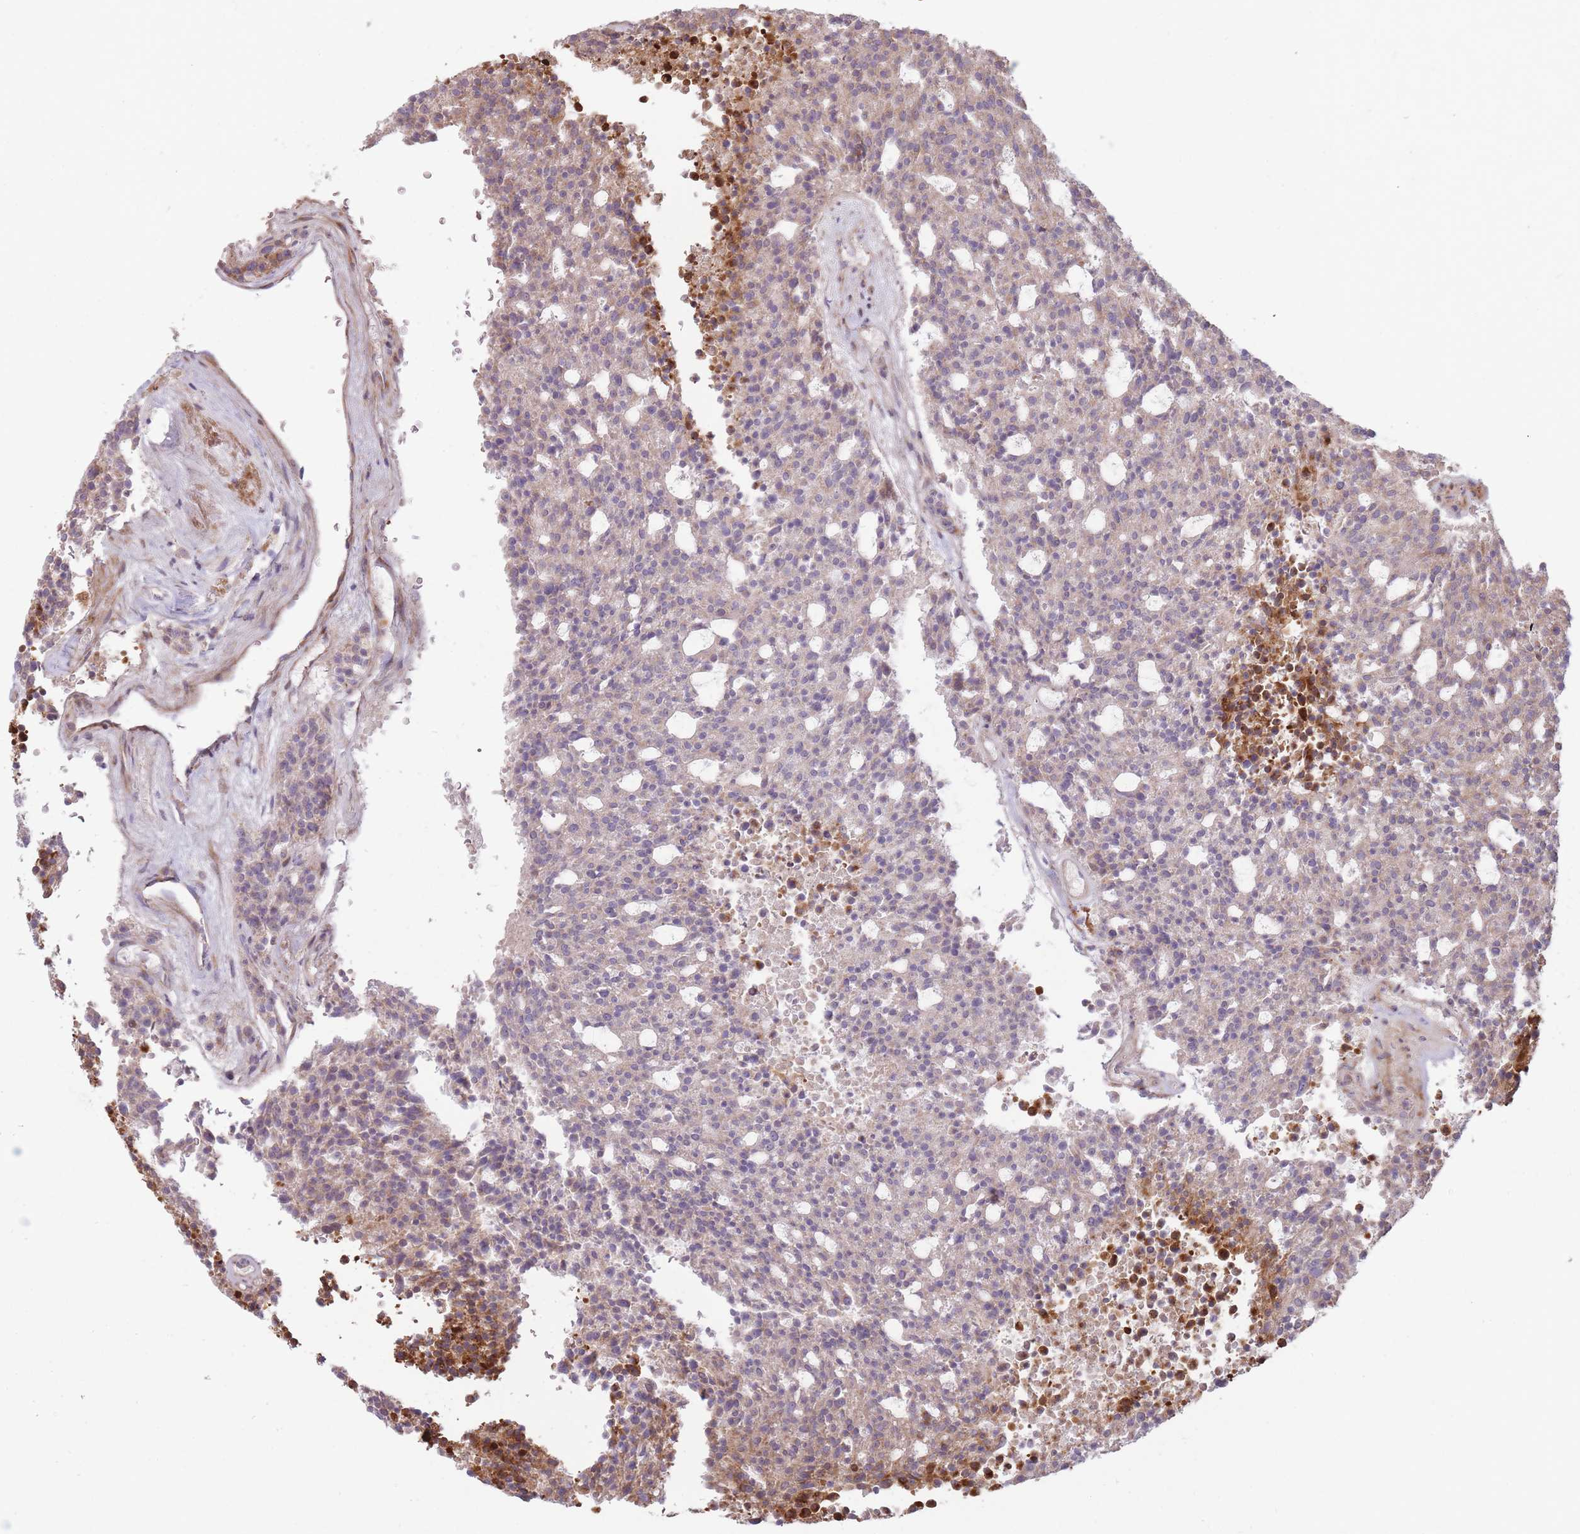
{"staining": {"intensity": "moderate", "quantity": "<25%", "location": "cytoplasmic/membranous"}, "tissue": "carcinoid", "cell_type": "Tumor cells", "image_type": "cancer", "snomed": [{"axis": "morphology", "description": "Carcinoid, malignant, NOS"}, {"axis": "topography", "description": "Pancreas"}], "caption": "This photomicrograph shows IHC staining of human carcinoid (malignant), with low moderate cytoplasmic/membranous expression in approximately <25% of tumor cells.", "gene": "PPP3R2", "patient": {"sex": "female", "age": 54}}